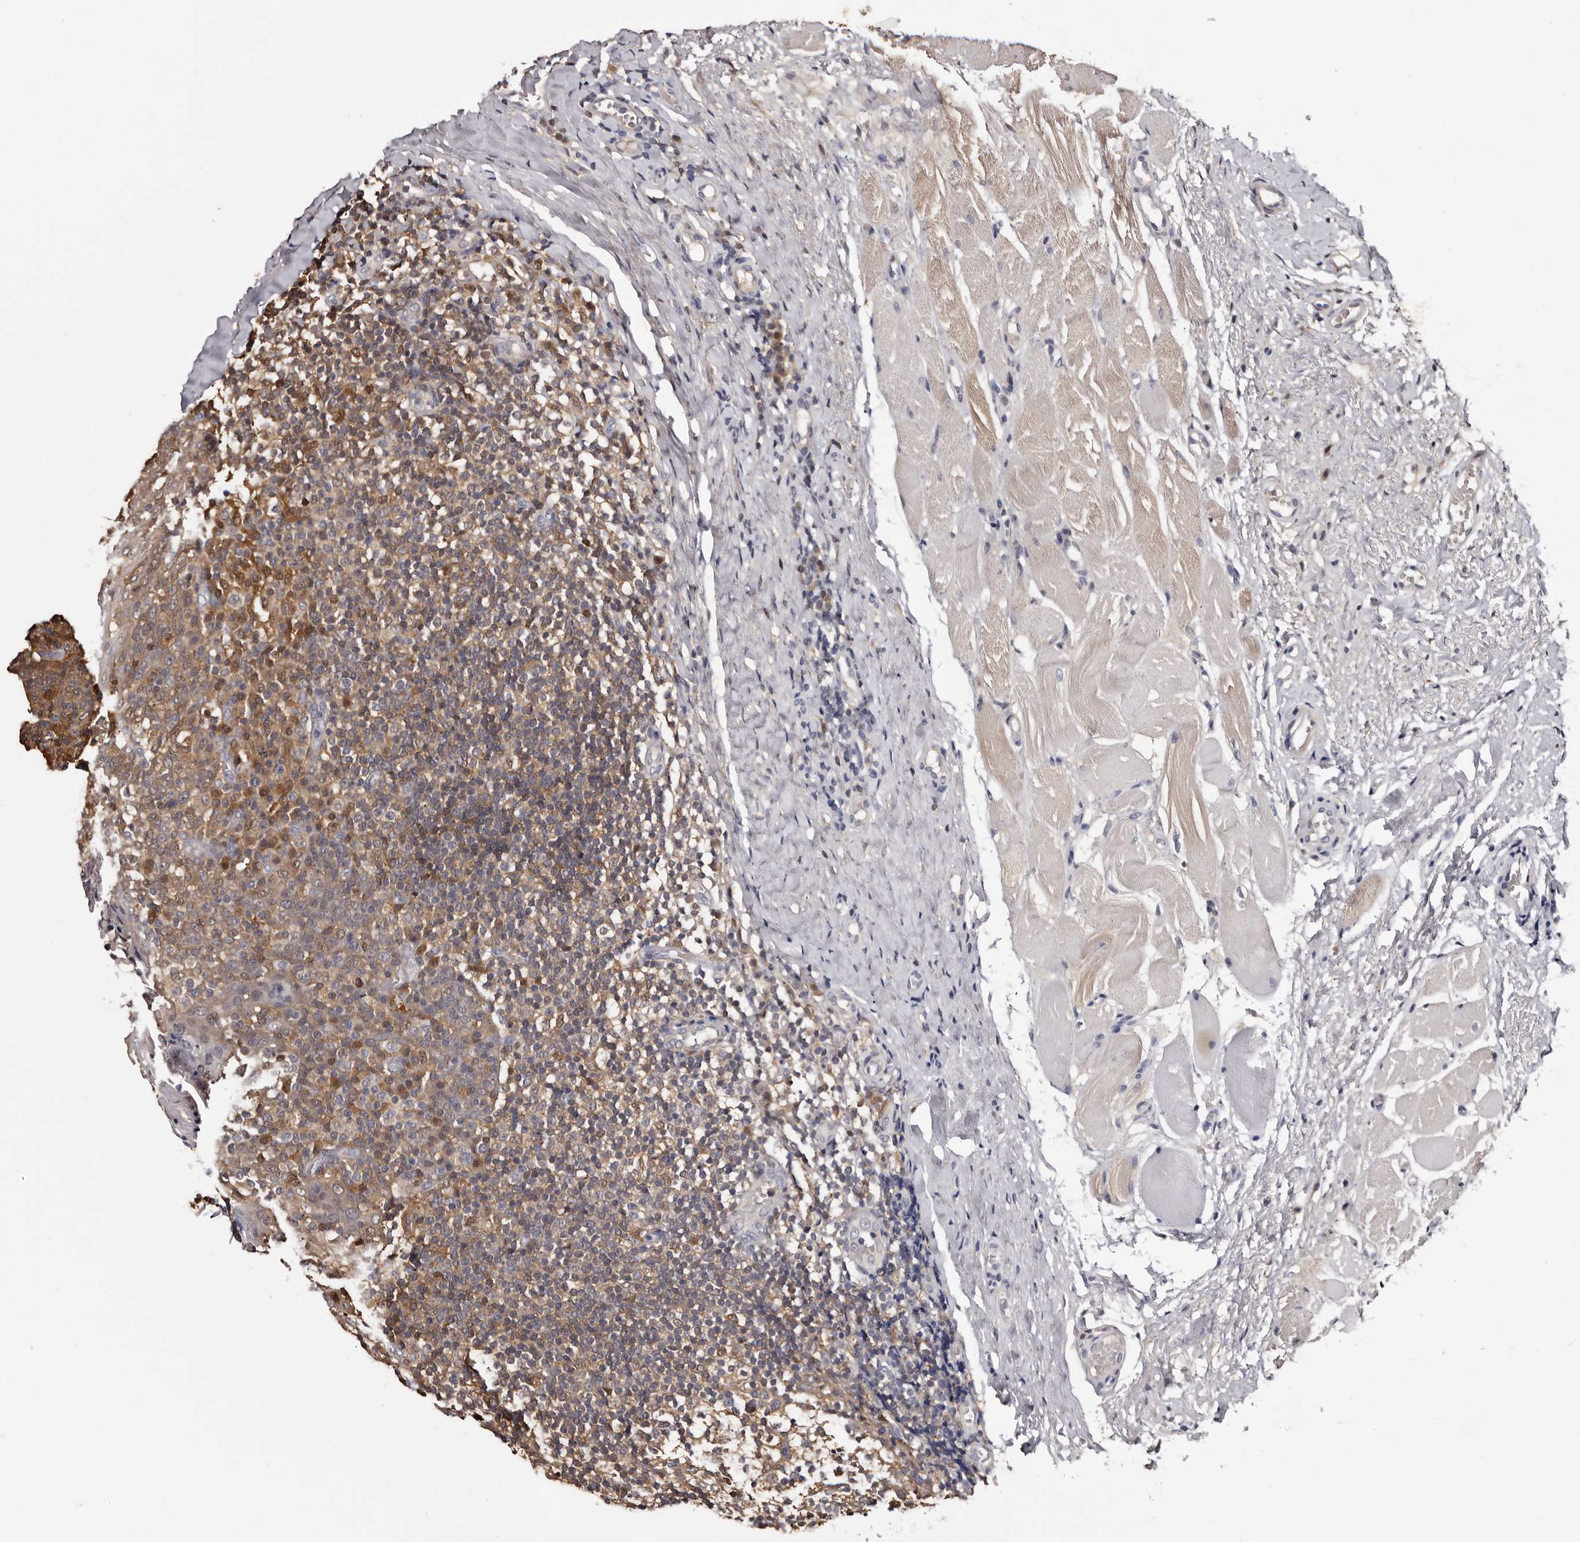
{"staining": {"intensity": "moderate", "quantity": ">75%", "location": "cytoplasmic/membranous"}, "tissue": "tonsil", "cell_type": "Germinal center cells", "image_type": "normal", "snomed": [{"axis": "morphology", "description": "Normal tissue, NOS"}, {"axis": "topography", "description": "Tonsil"}], "caption": "The micrograph displays immunohistochemical staining of unremarkable tonsil. There is moderate cytoplasmic/membranous positivity is seen in about >75% of germinal center cells.", "gene": "DNPH1", "patient": {"sex": "female", "age": 19}}